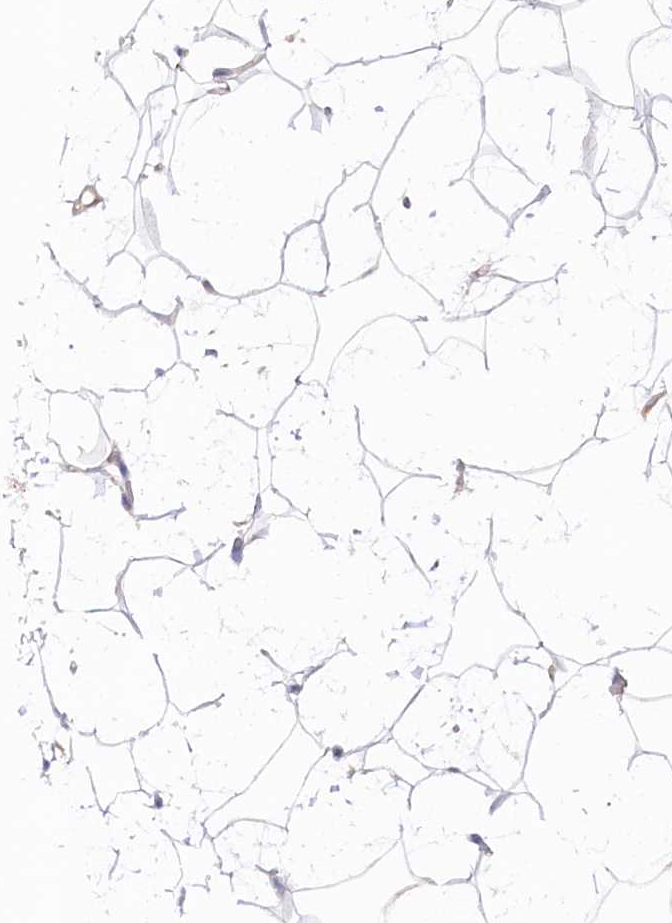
{"staining": {"intensity": "negative", "quantity": "none", "location": "none"}, "tissue": "adipose tissue", "cell_type": "Adipocytes", "image_type": "normal", "snomed": [{"axis": "morphology", "description": "Normal tissue, NOS"}, {"axis": "topography", "description": "Breast"}], "caption": "This is an IHC micrograph of normal human adipose tissue. There is no positivity in adipocytes.", "gene": "TNIP1", "patient": {"sex": "female", "age": 26}}